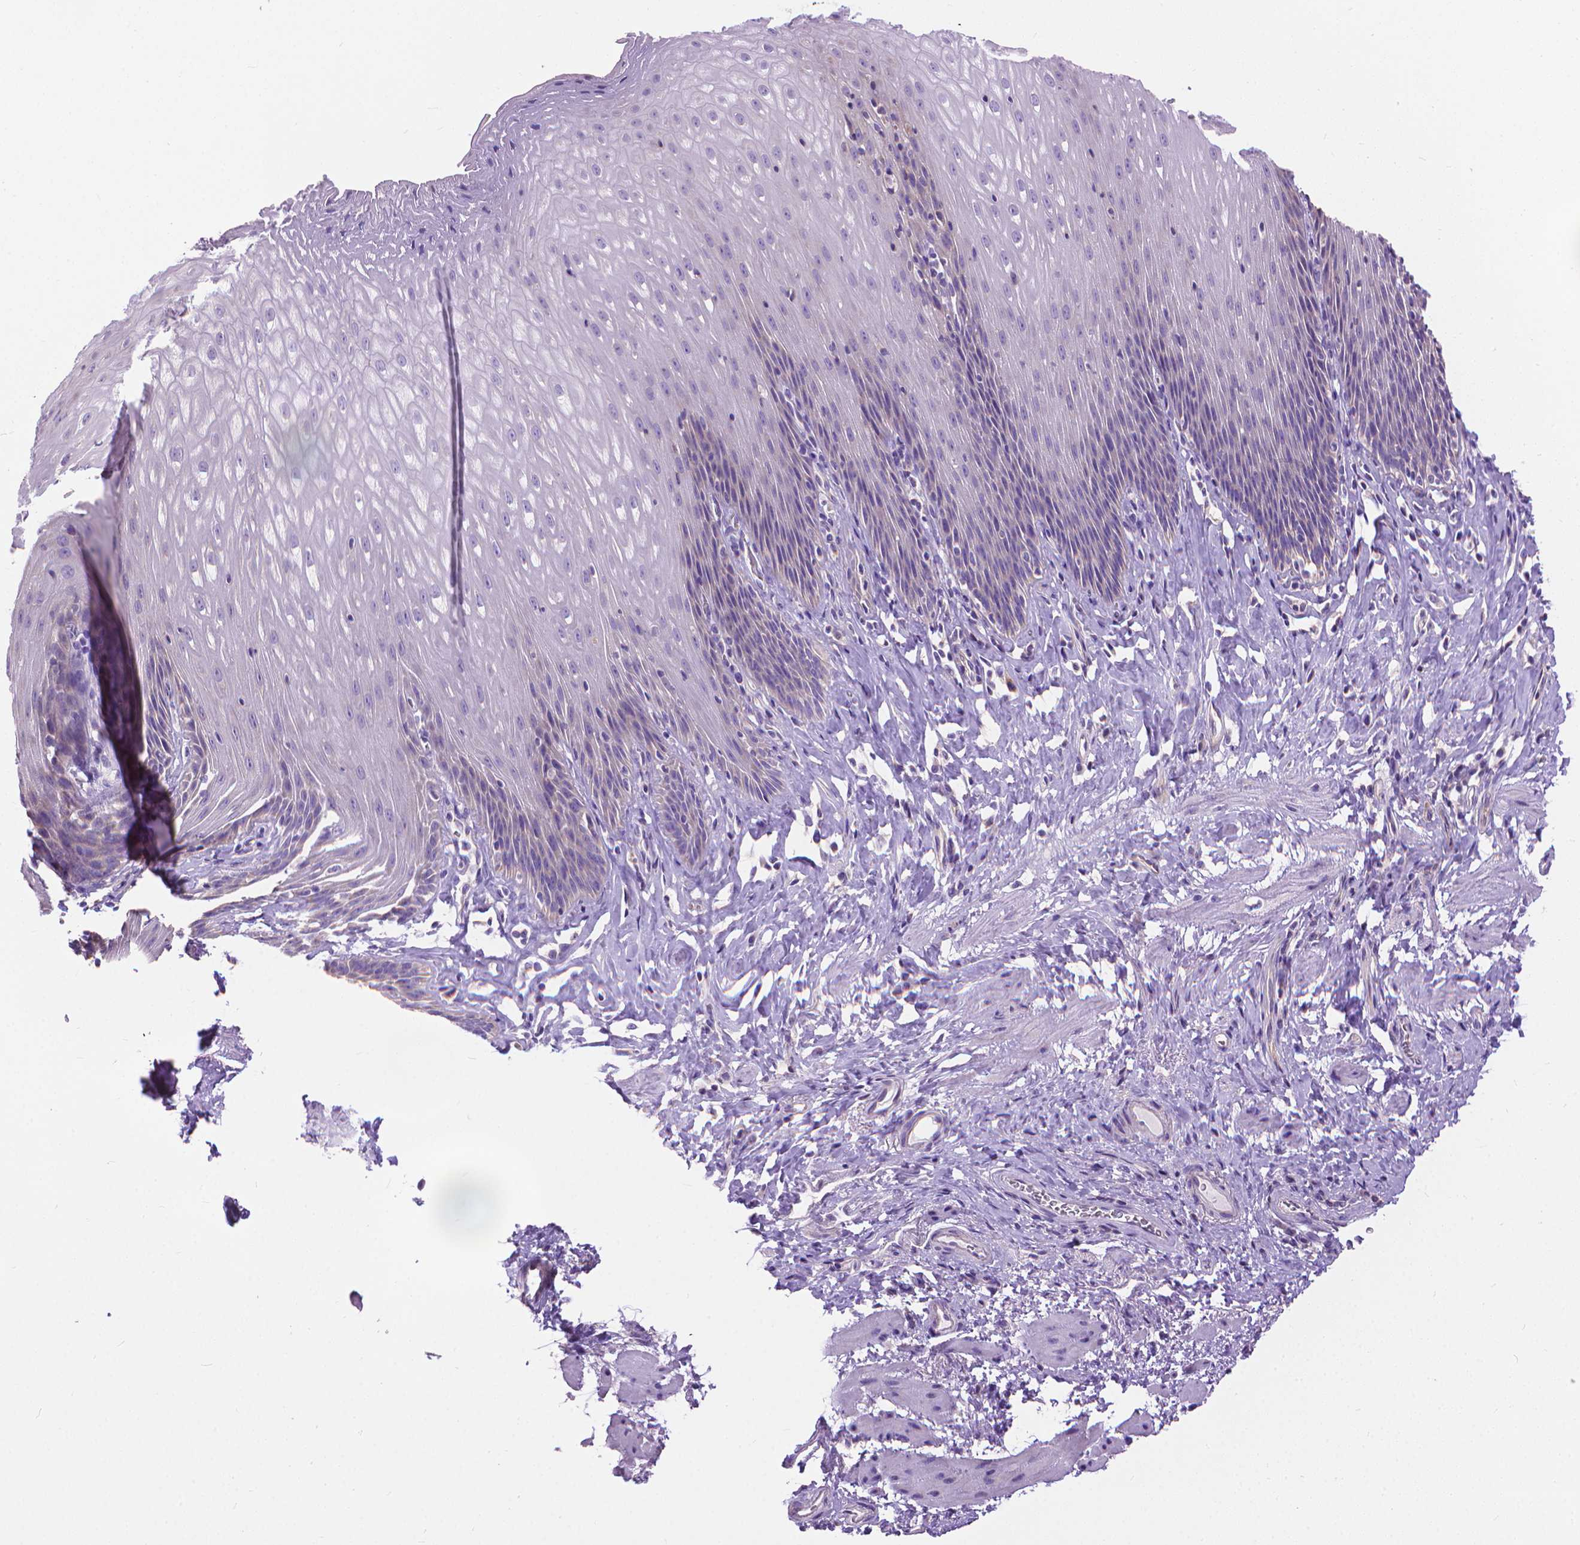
{"staining": {"intensity": "negative", "quantity": "none", "location": "none"}, "tissue": "esophagus", "cell_type": "Squamous epithelial cells", "image_type": "normal", "snomed": [{"axis": "morphology", "description": "Normal tissue, NOS"}, {"axis": "topography", "description": "Esophagus"}], "caption": "DAB (3,3'-diaminobenzidine) immunohistochemical staining of normal human esophagus exhibits no significant positivity in squamous epithelial cells. (Brightfield microscopy of DAB (3,3'-diaminobenzidine) immunohistochemistry (IHC) at high magnification).", "gene": "SYN1", "patient": {"sex": "female", "age": 61}}